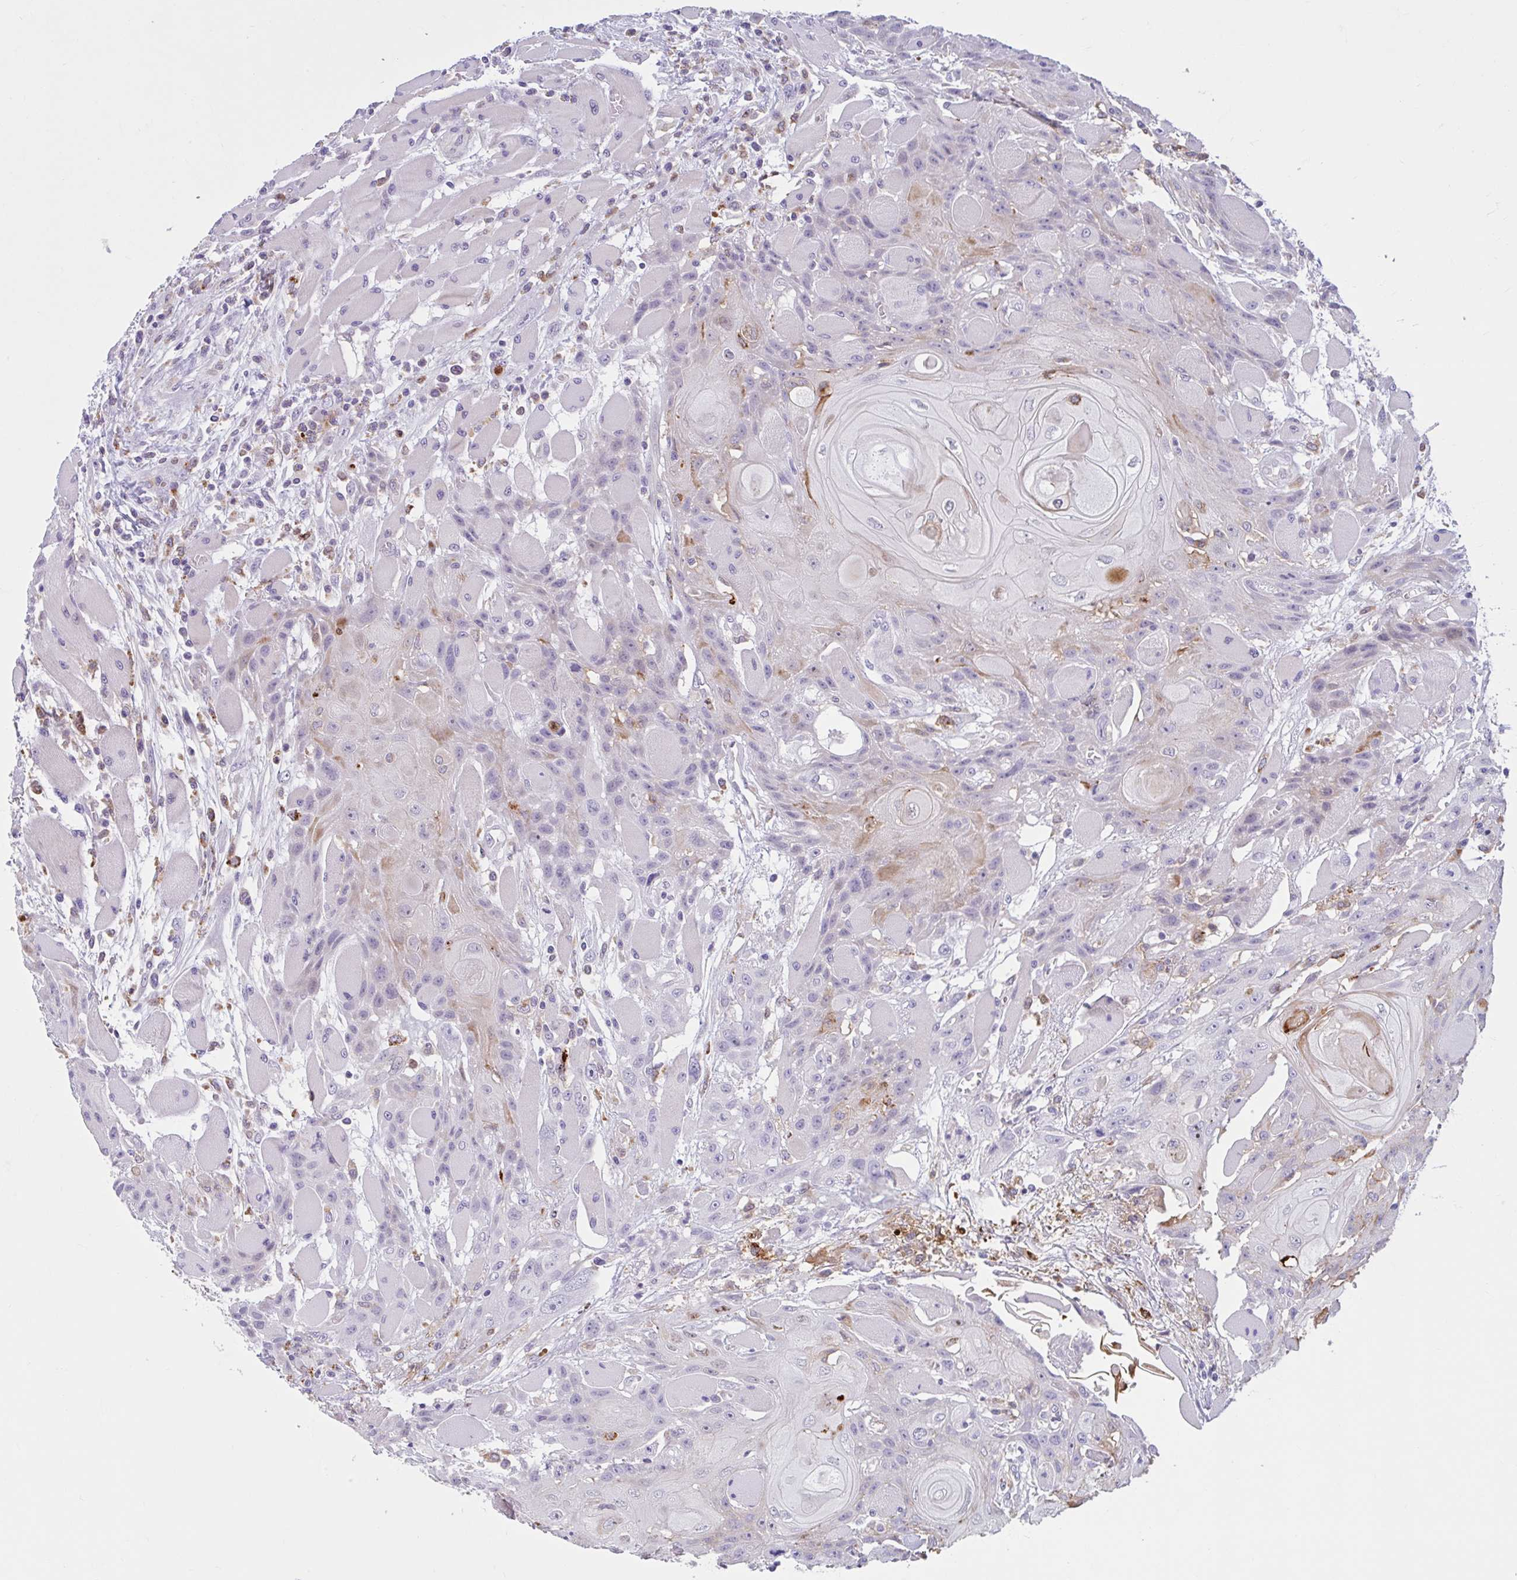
{"staining": {"intensity": "weak", "quantity": "<25%", "location": "cytoplasmic/membranous"}, "tissue": "head and neck cancer", "cell_type": "Tumor cells", "image_type": "cancer", "snomed": [{"axis": "morphology", "description": "Squamous cell carcinoma, NOS"}, {"axis": "topography", "description": "Head-Neck"}], "caption": "High magnification brightfield microscopy of squamous cell carcinoma (head and neck) stained with DAB (brown) and counterstained with hematoxylin (blue): tumor cells show no significant staining.", "gene": "CEP120", "patient": {"sex": "female", "age": 43}}